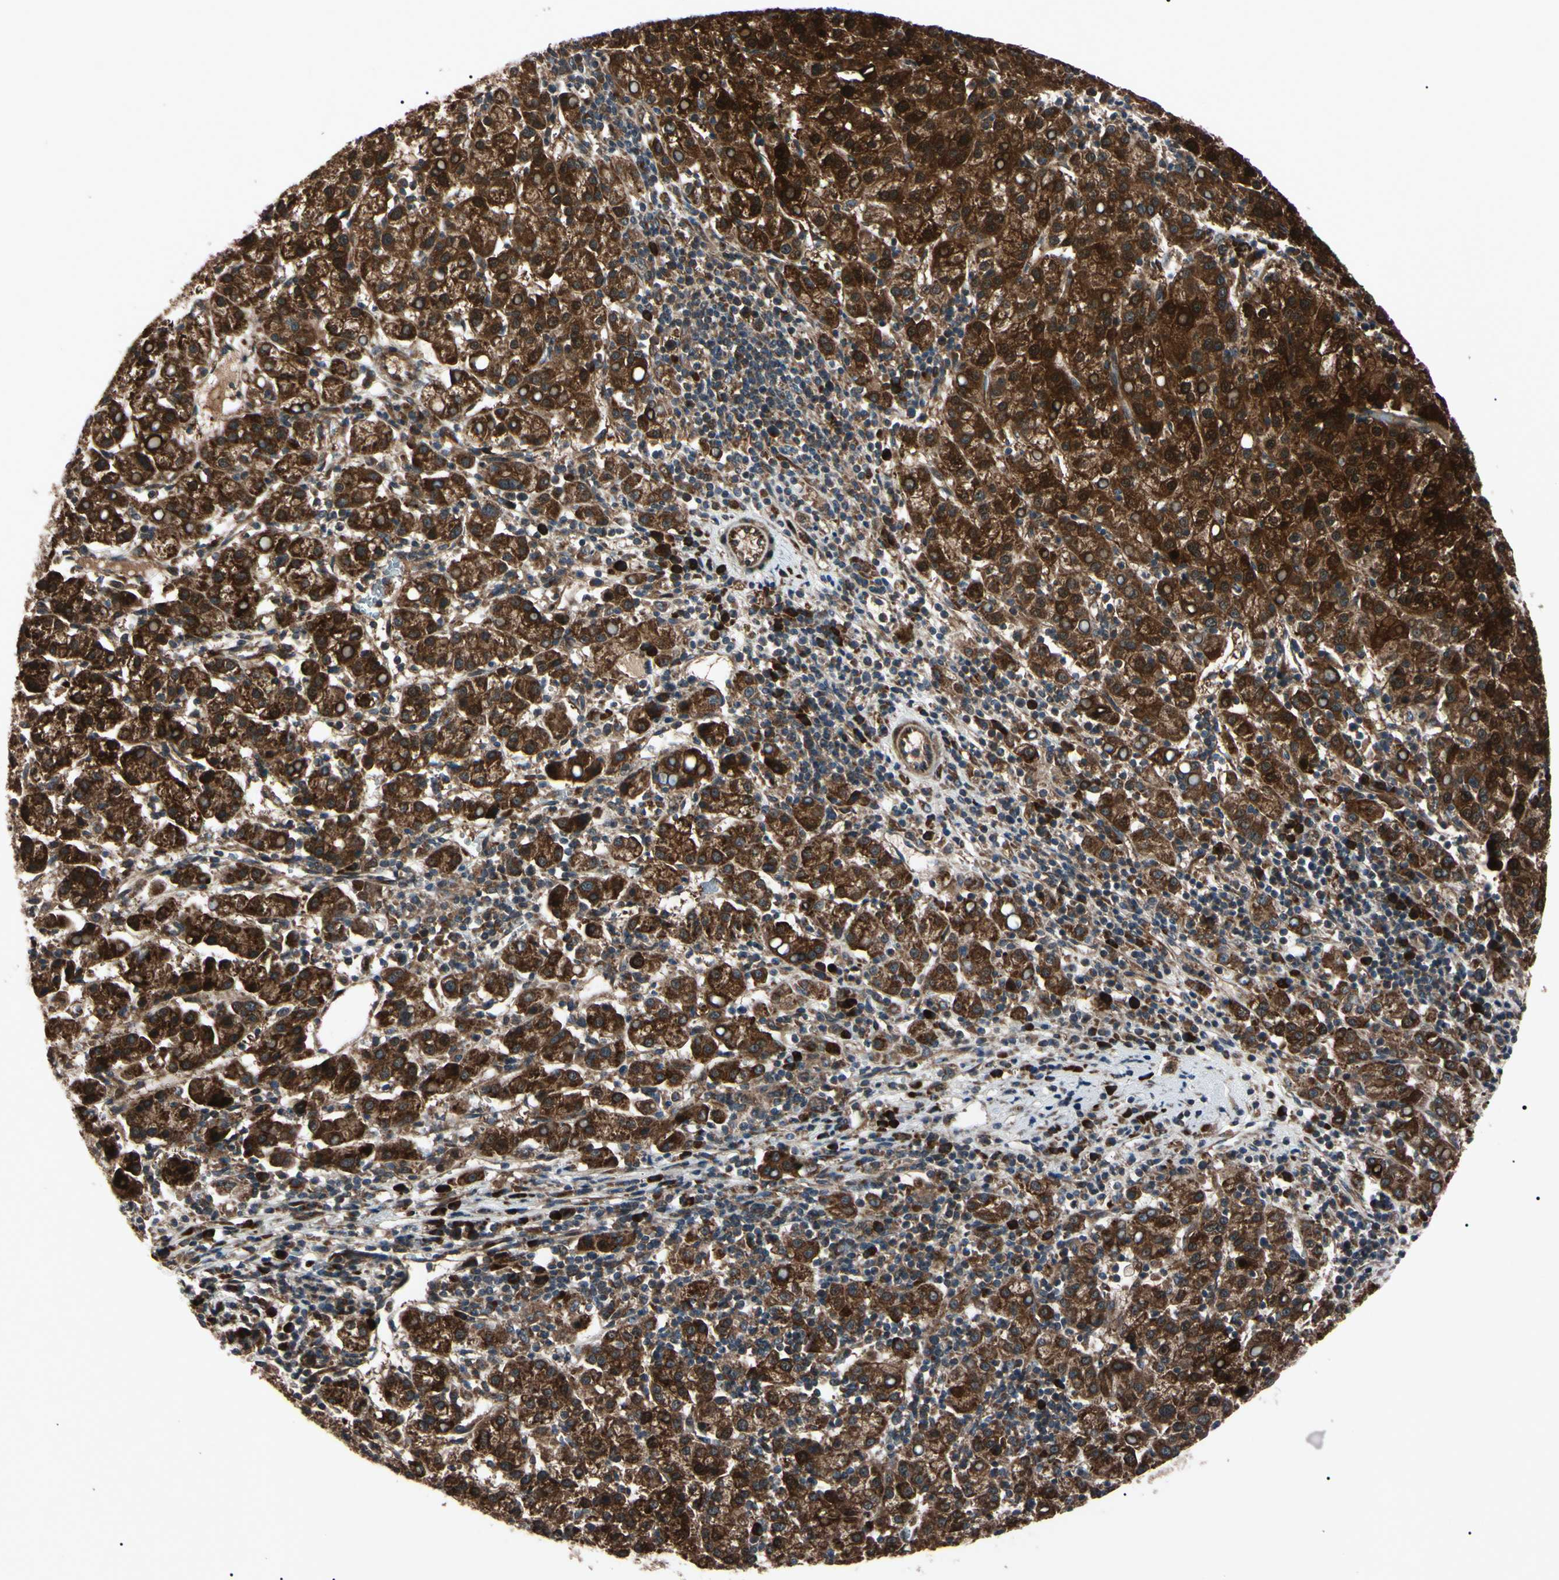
{"staining": {"intensity": "strong", "quantity": ">75%", "location": "cytoplasmic/membranous"}, "tissue": "liver cancer", "cell_type": "Tumor cells", "image_type": "cancer", "snomed": [{"axis": "morphology", "description": "Carcinoma, Hepatocellular, NOS"}, {"axis": "topography", "description": "Liver"}], "caption": "Protein expression analysis of liver cancer (hepatocellular carcinoma) exhibits strong cytoplasmic/membranous positivity in approximately >75% of tumor cells.", "gene": "GUCY1B1", "patient": {"sex": "female", "age": 58}}